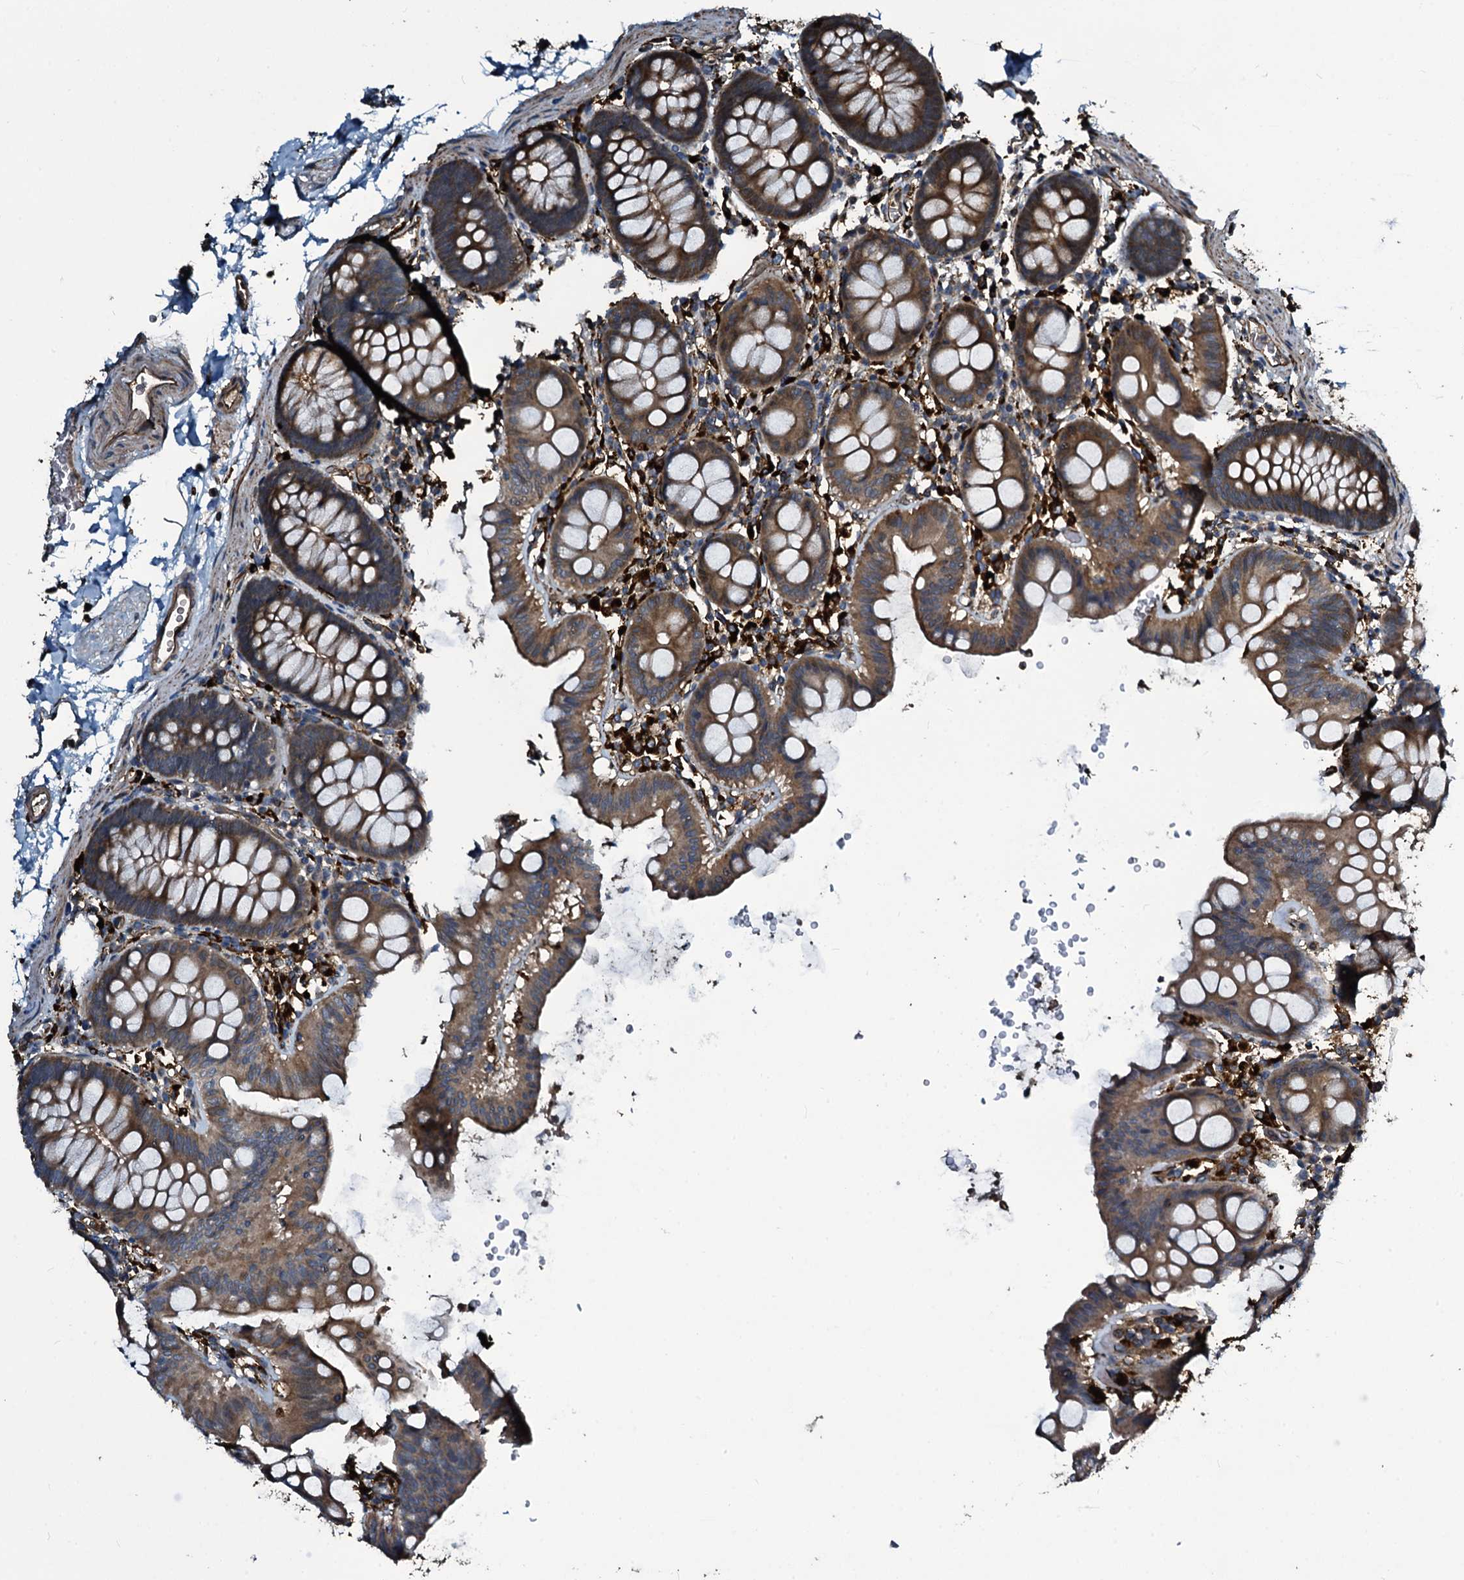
{"staining": {"intensity": "strong", "quantity": ">75%", "location": "cytoplasmic/membranous"}, "tissue": "colon", "cell_type": "Endothelial cells", "image_type": "normal", "snomed": [{"axis": "morphology", "description": "Normal tissue, NOS"}, {"axis": "topography", "description": "Colon"}], "caption": "High-magnification brightfield microscopy of normal colon stained with DAB (brown) and counterstained with hematoxylin (blue). endothelial cells exhibit strong cytoplasmic/membranous positivity is appreciated in approximately>75% of cells. (brown staining indicates protein expression, while blue staining denotes nuclei).", "gene": "TPGS2", "patient": {"sex": "male", "age": 75}}